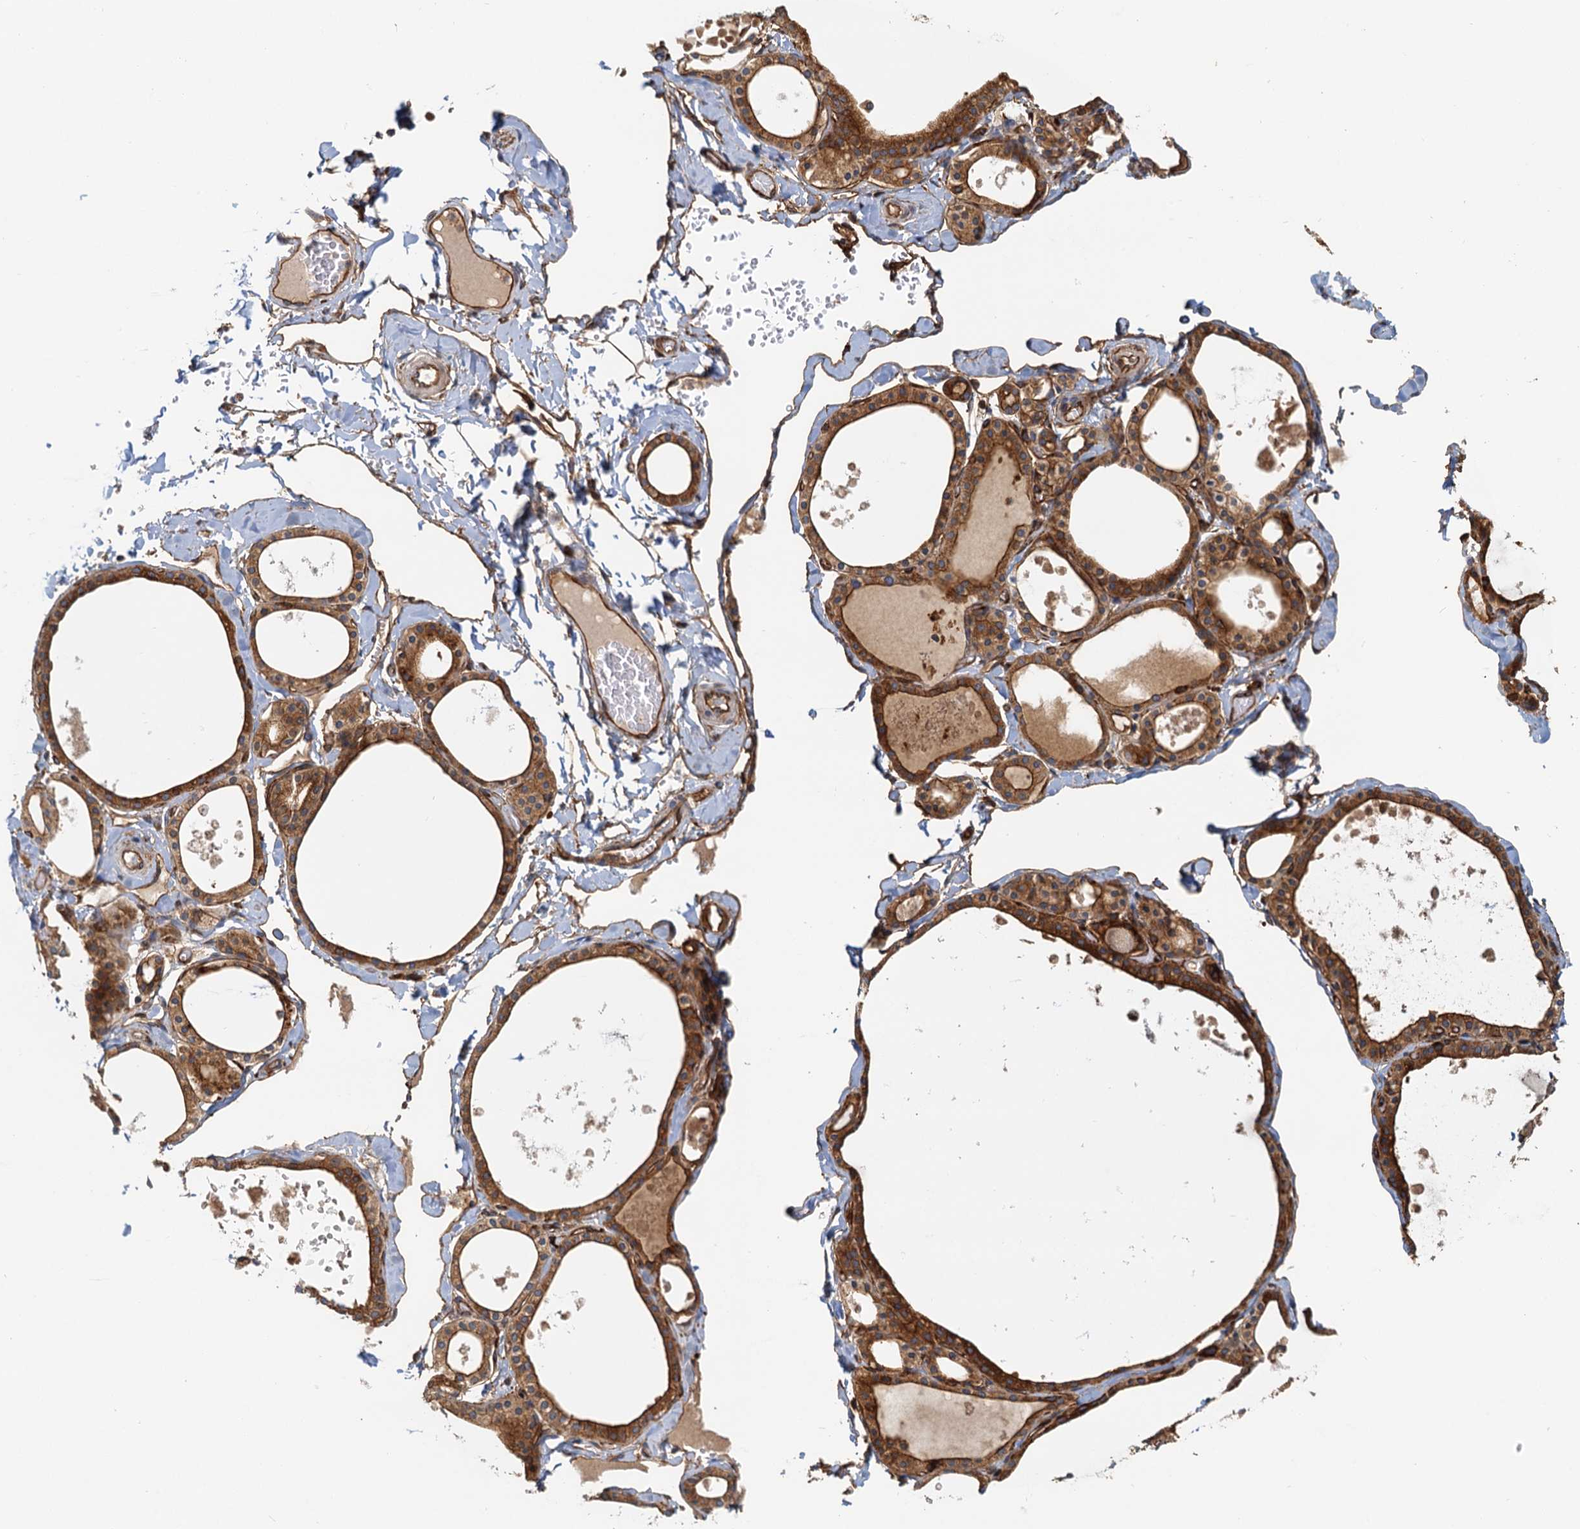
{"staining": {"intensity": "strong", "quantity": ">75%", "location": "cytoplasmic/membranous"}, "tissue": "thyroid gland", "cell_type": "Glandular cells", "image_type": "normal", "snomed": [{"axis": "morphology", "description": "Normal tissue, NOS"}, {"axis": "topography", "description": "Thyroid gland"}], "caption": "Normal thyroid gland was stained to show a protein in brown. There is high levels of strong cytoplasmic/membranous staining in about >75% of glandular cells. The staining is performed using DAB (3,3'-diaminobenzidine) brown chromogen to label protein expression. The nuclei are counter-stained blue using hematoxylin.", "gene": "NIPAL3", "patient": {"sex": "male", "age": 56}}